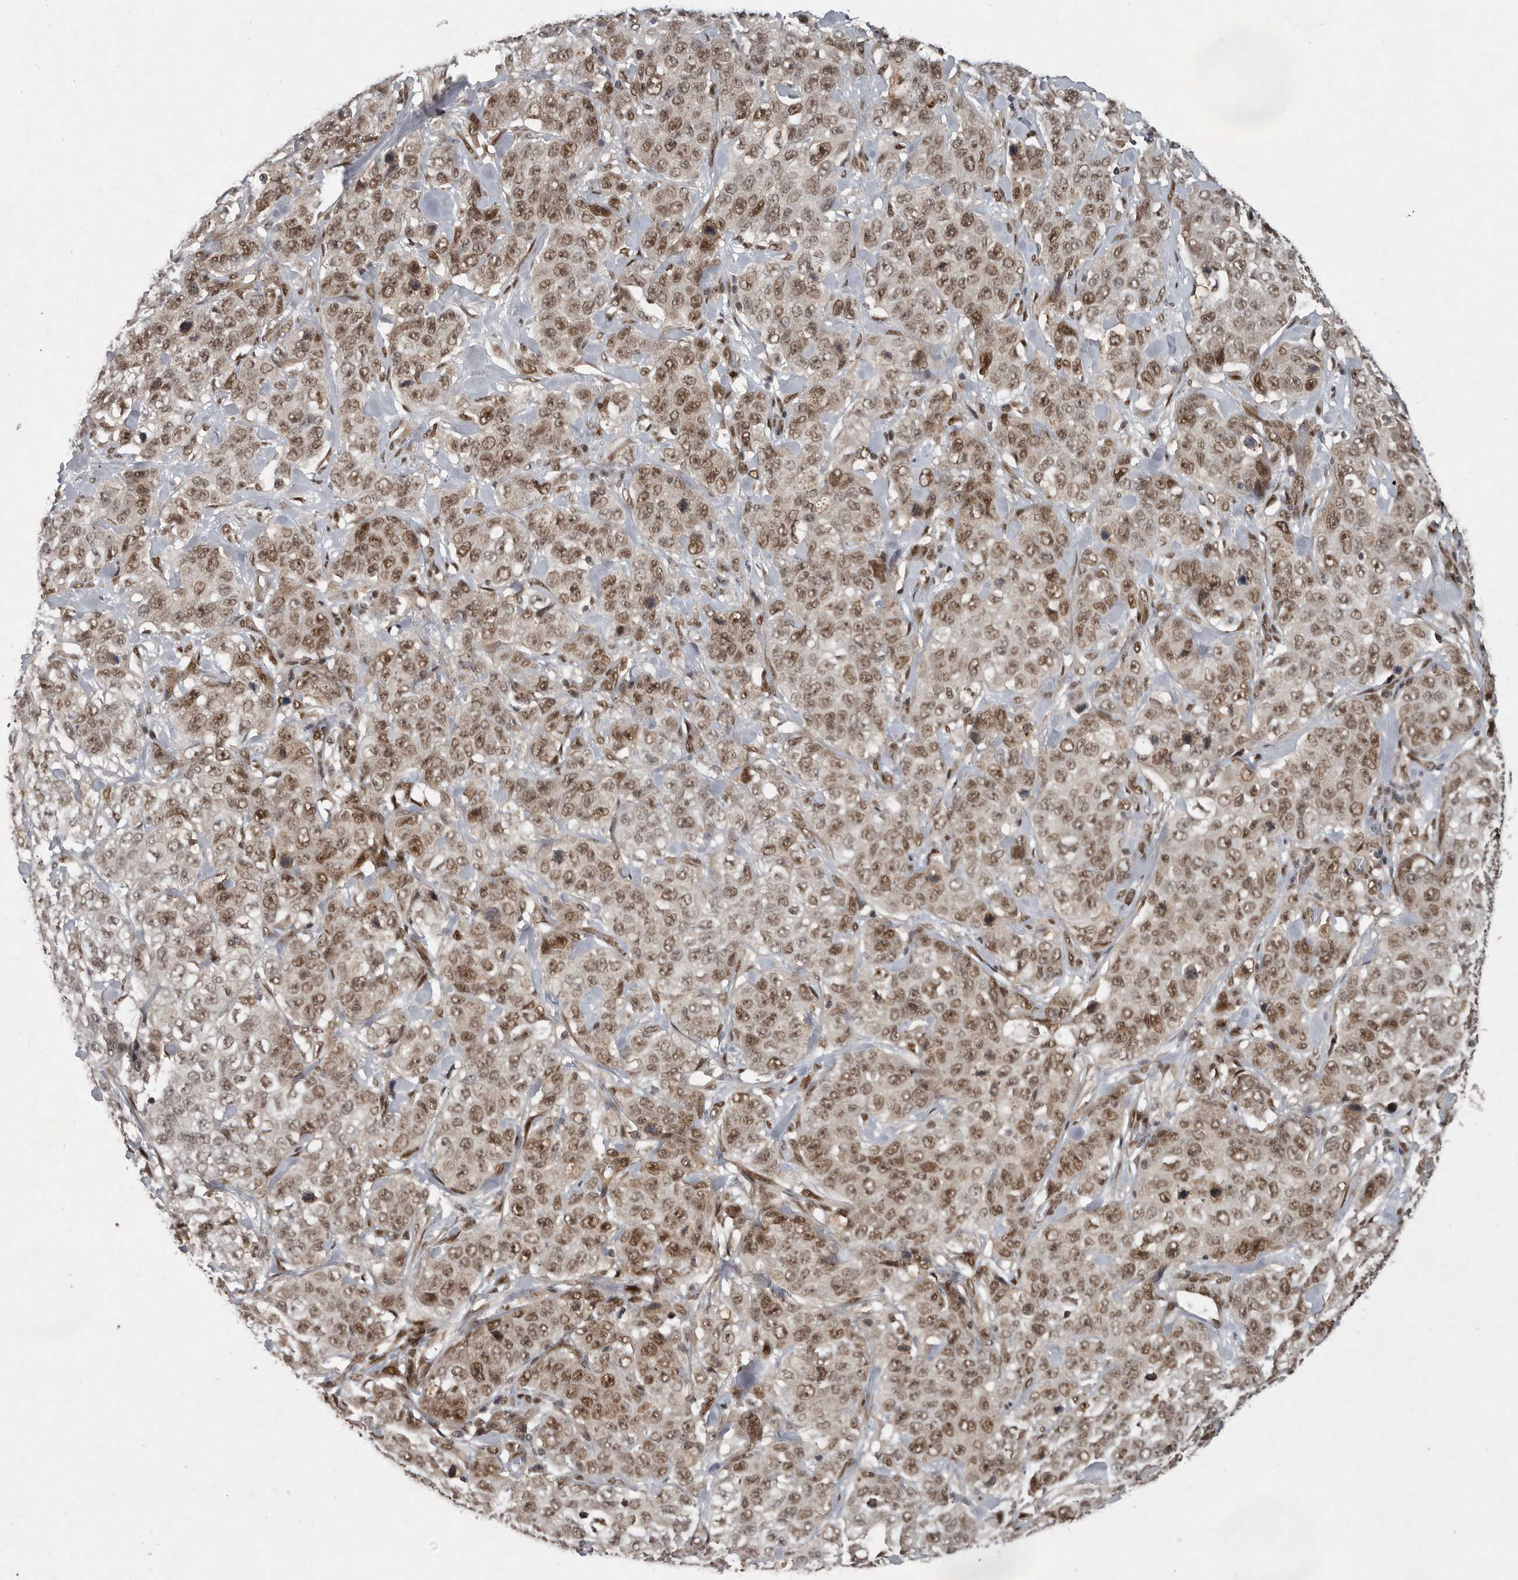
{"staining": {"intensity": "moderate", "quantity": ">75%", "location": "cytoplasmic/membranous,nuclear"}, "tissue": "stomach cancer", "cell_type": "Tumor cells", "image_type": "cancer", "snomed": [{"axis": "morphology", "description": "Adenocarcinoma, NOS"}, {"axis": "topography", "description": "Stomach"}], "caption": "High-power microscopy captured an IHC micrograph of stomach cancer (adenocarcinoma), revealing moderate cytoplasmic/membranous and nuclear positivity in about >75% of tumor cells.", "gene": "CDC27", "patient": {"sex": "male", "age": 48}}